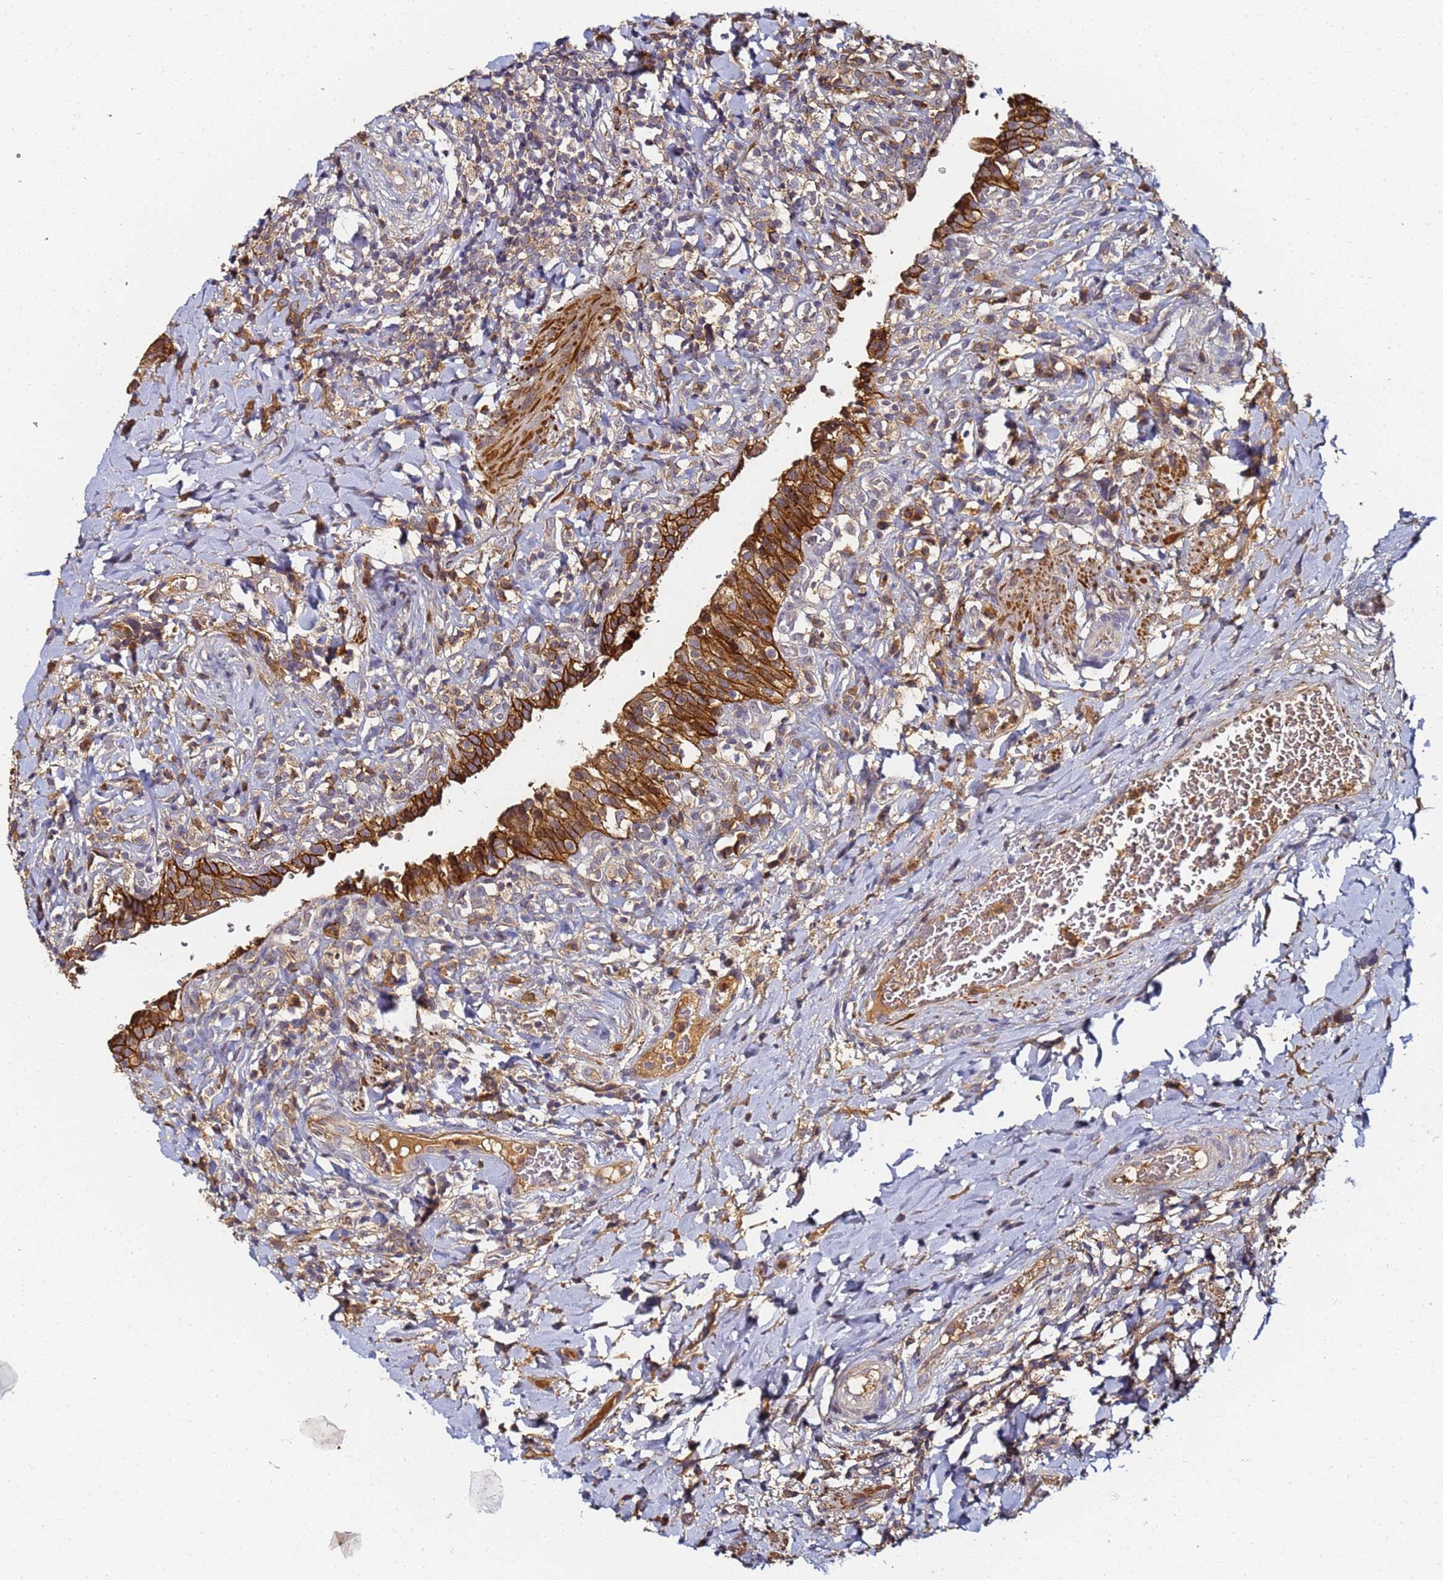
{"staining": {"intensity": "strong", "quantity": ">75%", "location": "cytoplasmic/membranous"}, "tissue": "urinary bladder", "cell_type": "Urothelial cells", "image_type": "normal", "snomed": [{"axis": "morphology", "description": "Normal tissue, NOS"}, {"axis": "morphology", "description": "Inflammation, NOS"}, {"axis": "topography", "description": "Urinary bladder"}], "caption": "Strong cytoplasmic/membranous protein expression is appreciated in approximately >75% of urothelial cells in urinary bladder.", "gene": "LRRC69", "patient": {"sex": "male", "age": 64}}